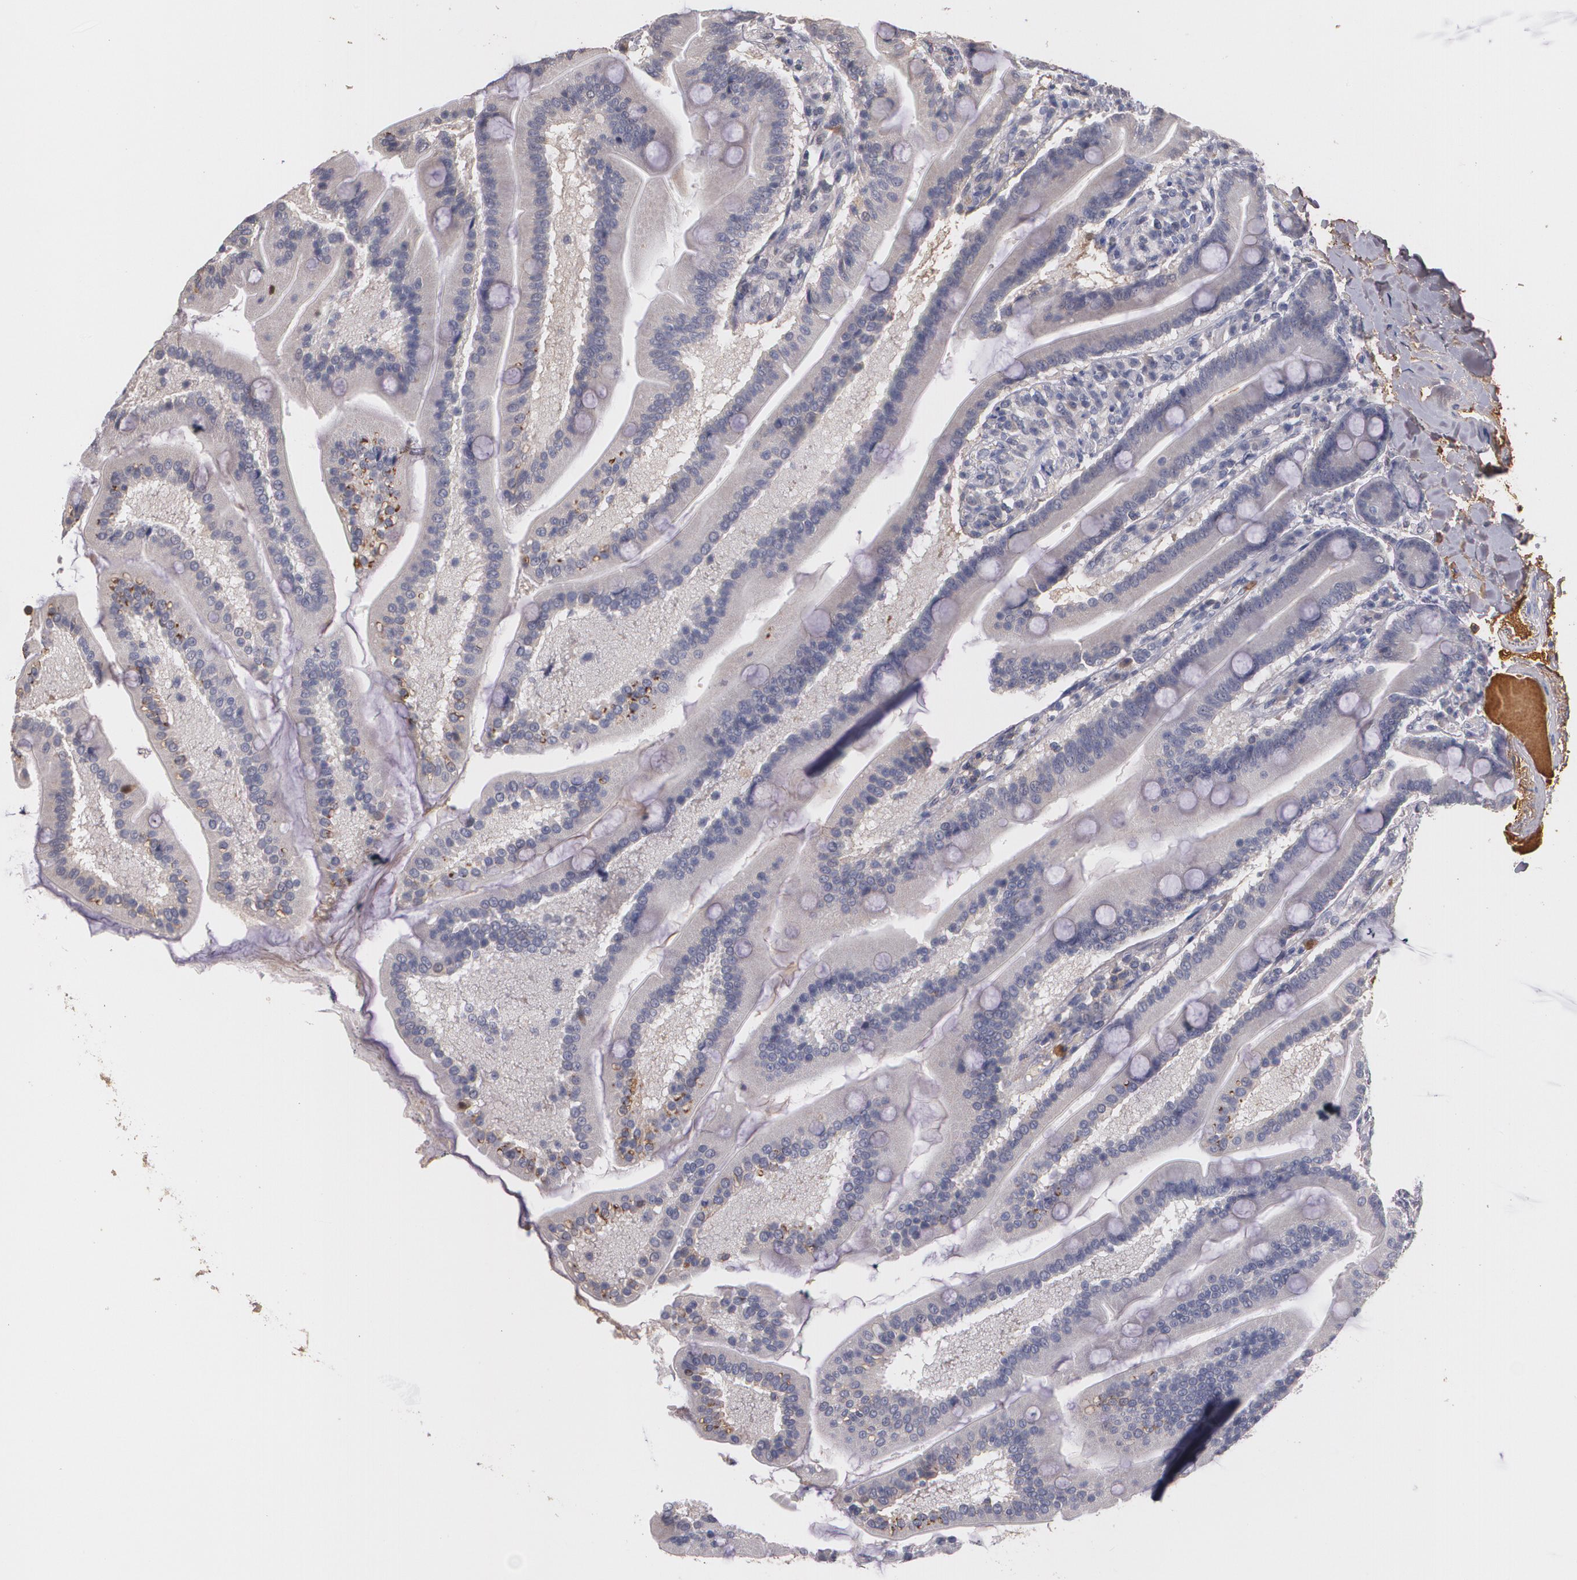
{"staining": {"intensity": "negative", "quantity": "none", "location": "none"}, "tissue": "duodenum", "cell_type": "Glandular cells", "image_type": "normal", "snomed": [{"axis": "morphology", "description": "Normal tissue, NOS"}, {"axis": "topography", "description": "Duodenum"}], "caption": "Normal duodenum was stained to show a protein in brown. There is no significant staining in glandular cells.", "gene": "PTS", "patient": {"sex": "female", "age": 64}}